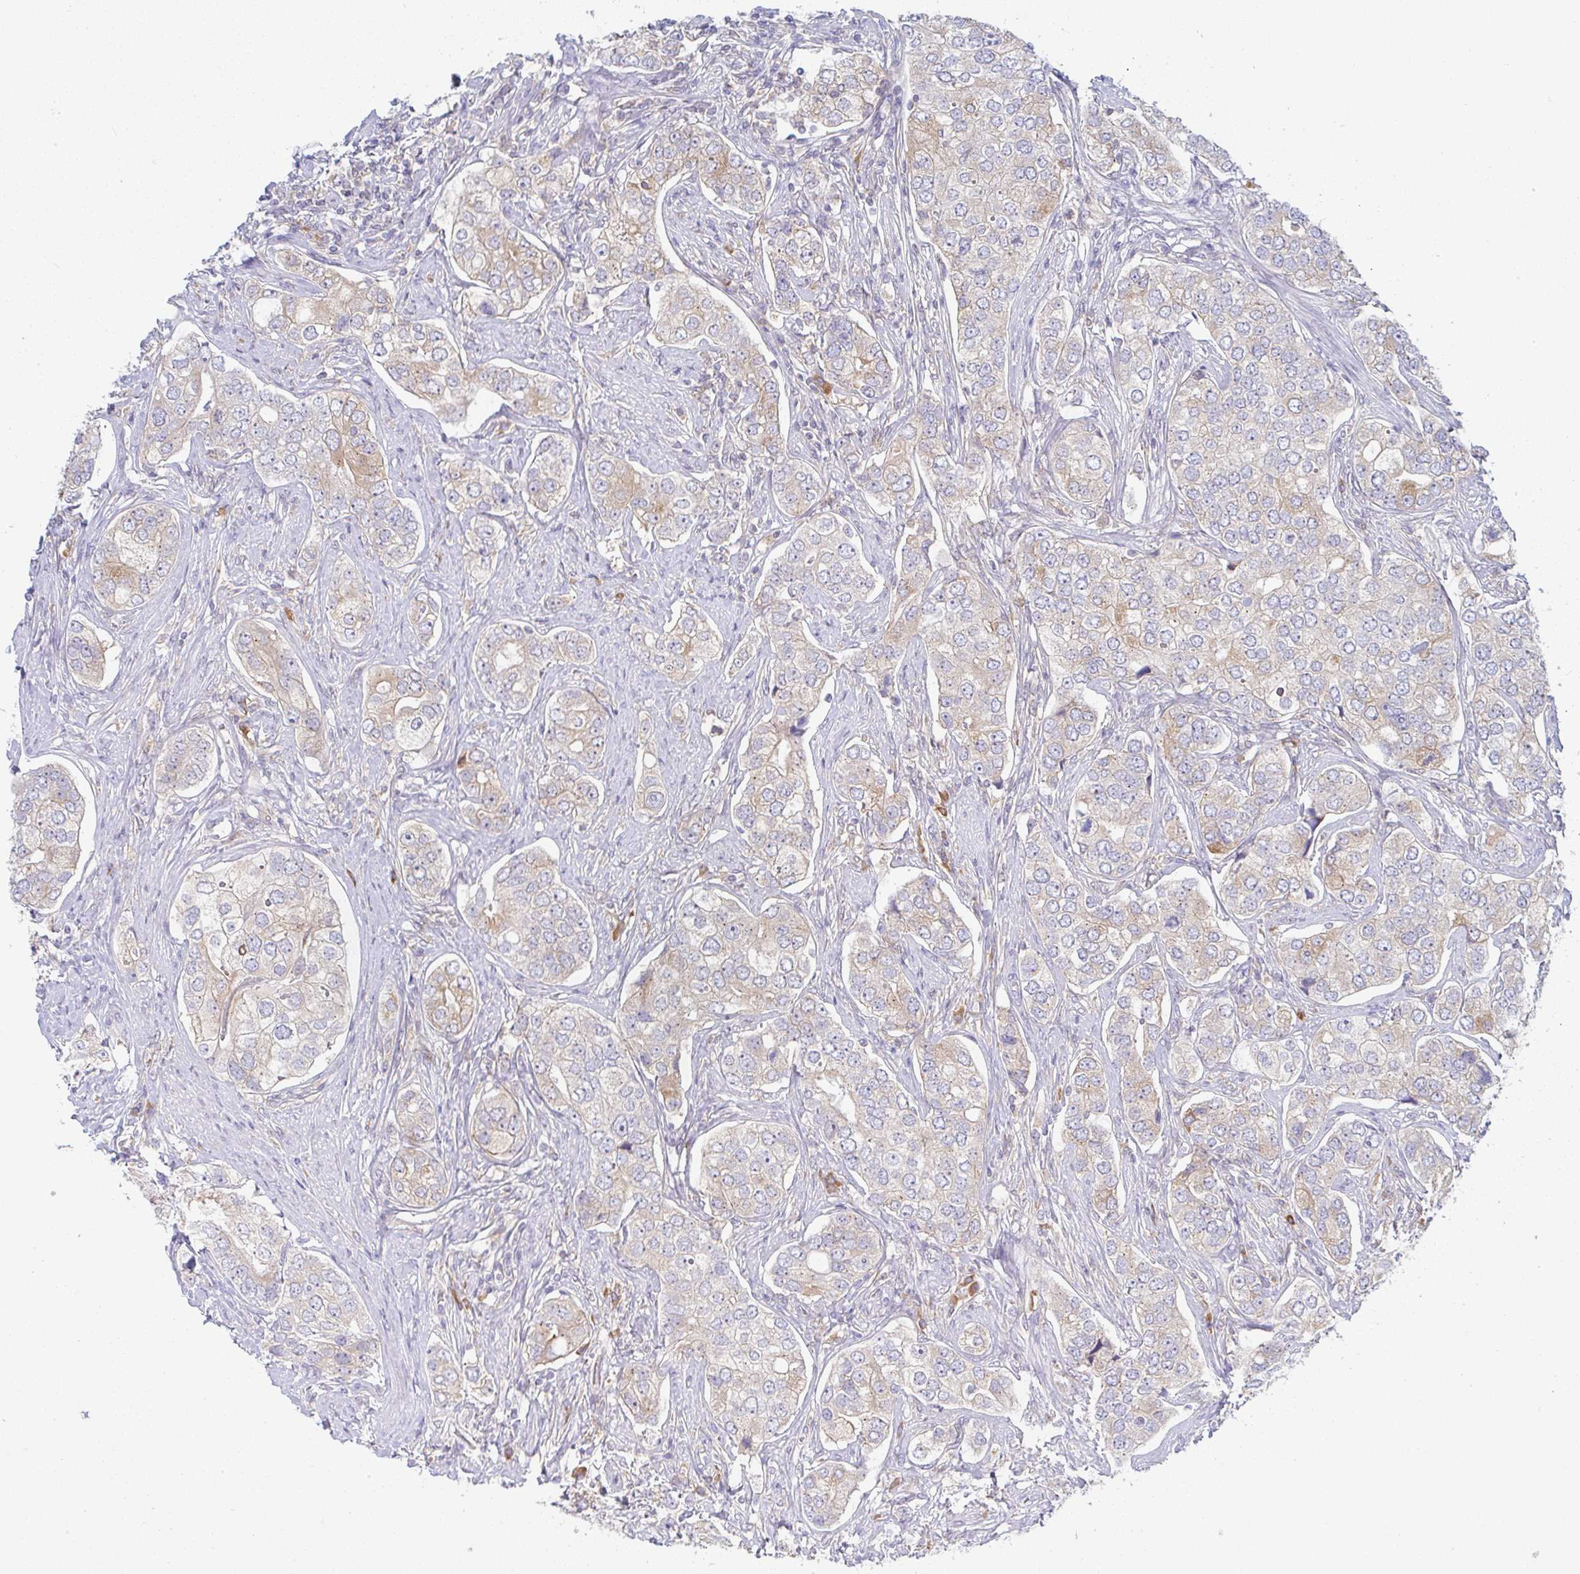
{"staining": {"intensity": "weak", "quantity": "25%-75%", "location": "cytoplasmic/membranous"}, "tissue": "prostate cancer", "cell_type": "Tumor cells", "image_type": "cancer", "snomed": [{"axis": "morphology", "description": "Adenocarcinoma, High grade"}, {"axis": "topography", "description": "Prostate"}], "caption": "Immunohistochemical staining of prostate high-grade adenocarcinoma shows low levels of weak cytoplasmic/membranous protein staining in approximately 25%-75% of tumor cells.", "gene": "DERL2", "patient": {"sex": "male", "age": 60}}